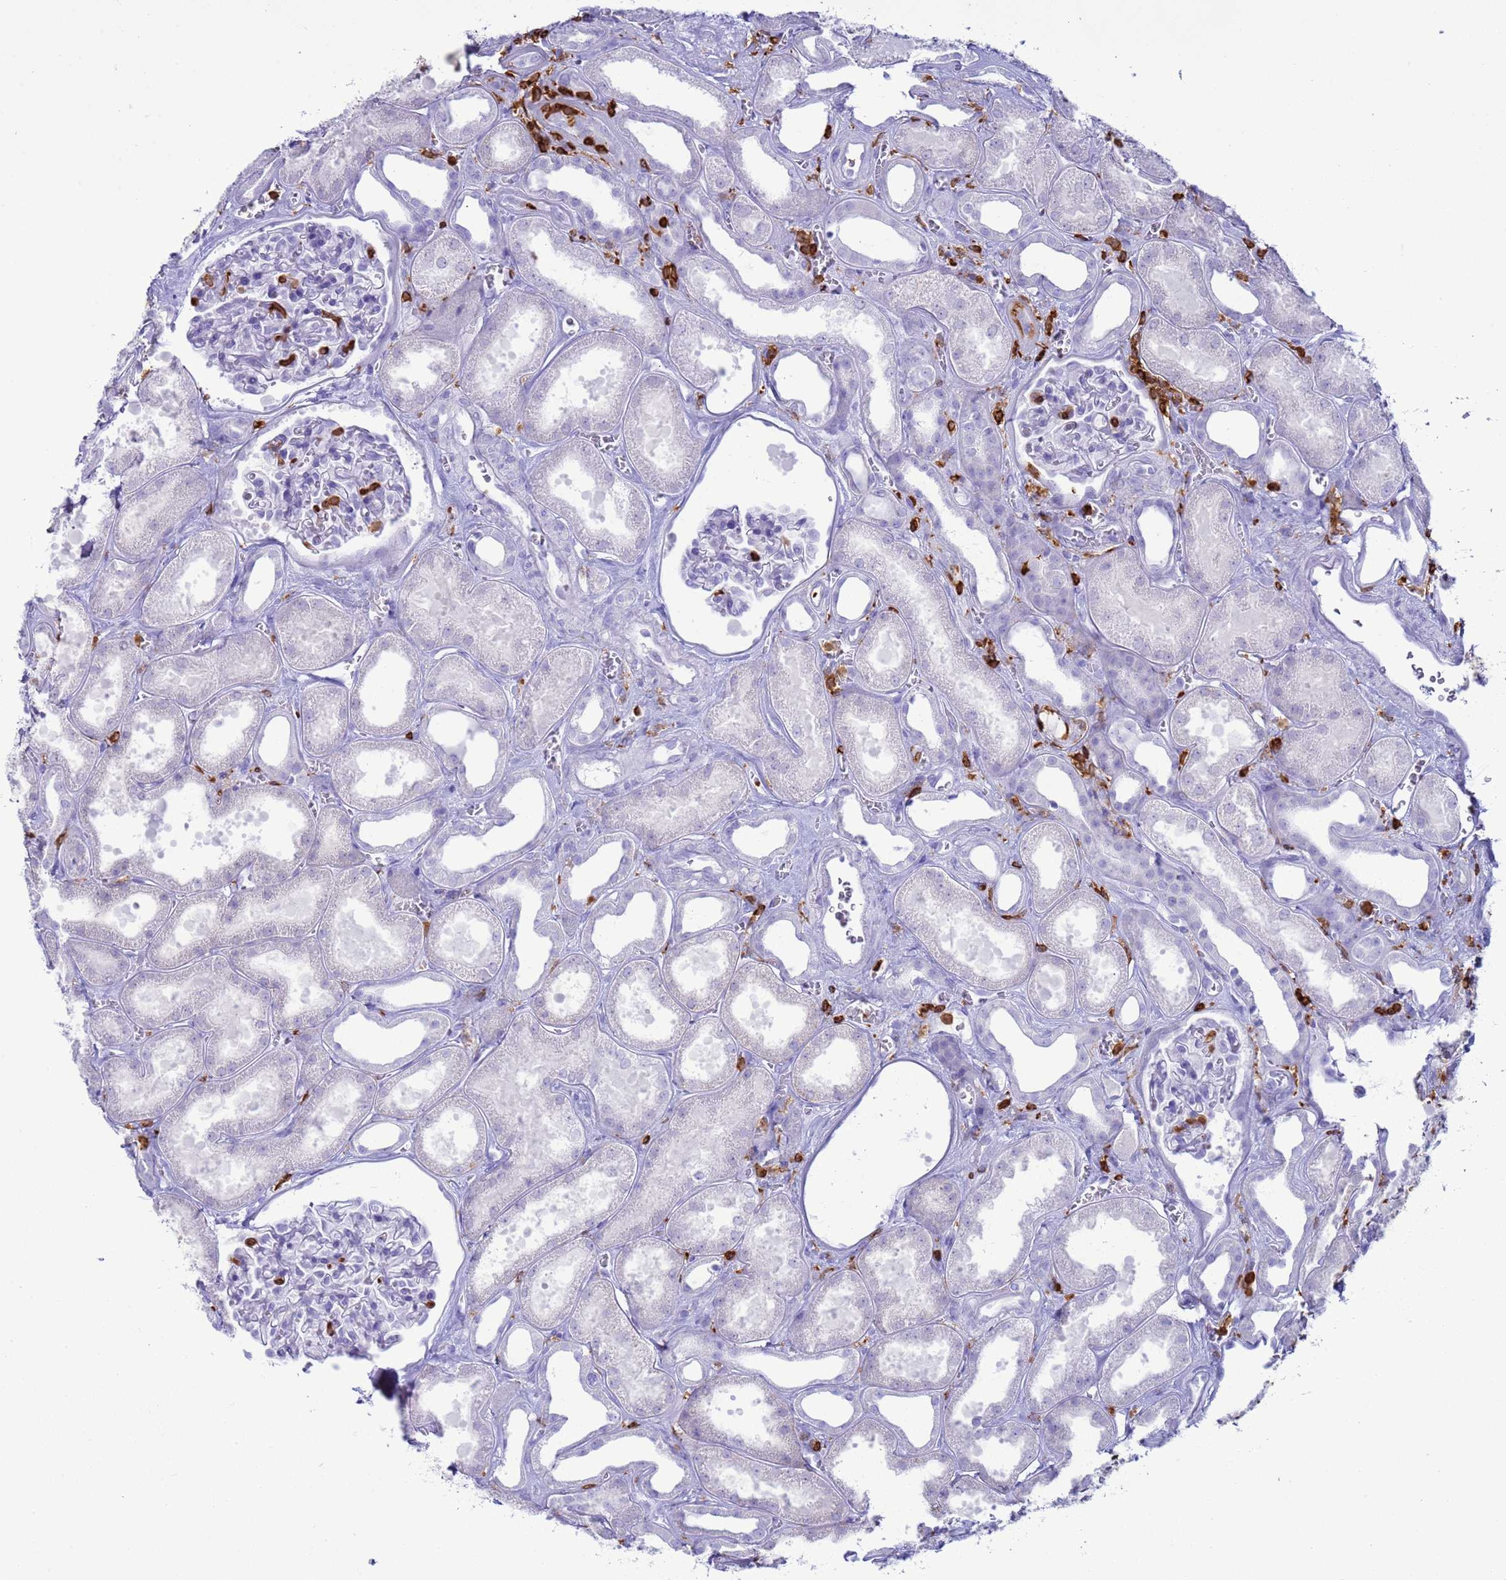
{"staining": {"intensity": "negative", "quantity": "none", "location": "none"}, "tissue": "kidney", "cell_type": "Cells in glomeruli", "image_type": "normal", "snomed": [{"axis": "morphology", "description": "Normal tissue, NOS"}, {"axis": "morphology", "description": "Adenocarcinoma, NOS"}, {"axis": "topography", "description": "Kidney"}], "caption": "The histopathology image exhibits no significant positivity in cells in glomeruli of kidney.", "gene": "IRF5", "patient": {"sex": "female", "age": 68}}